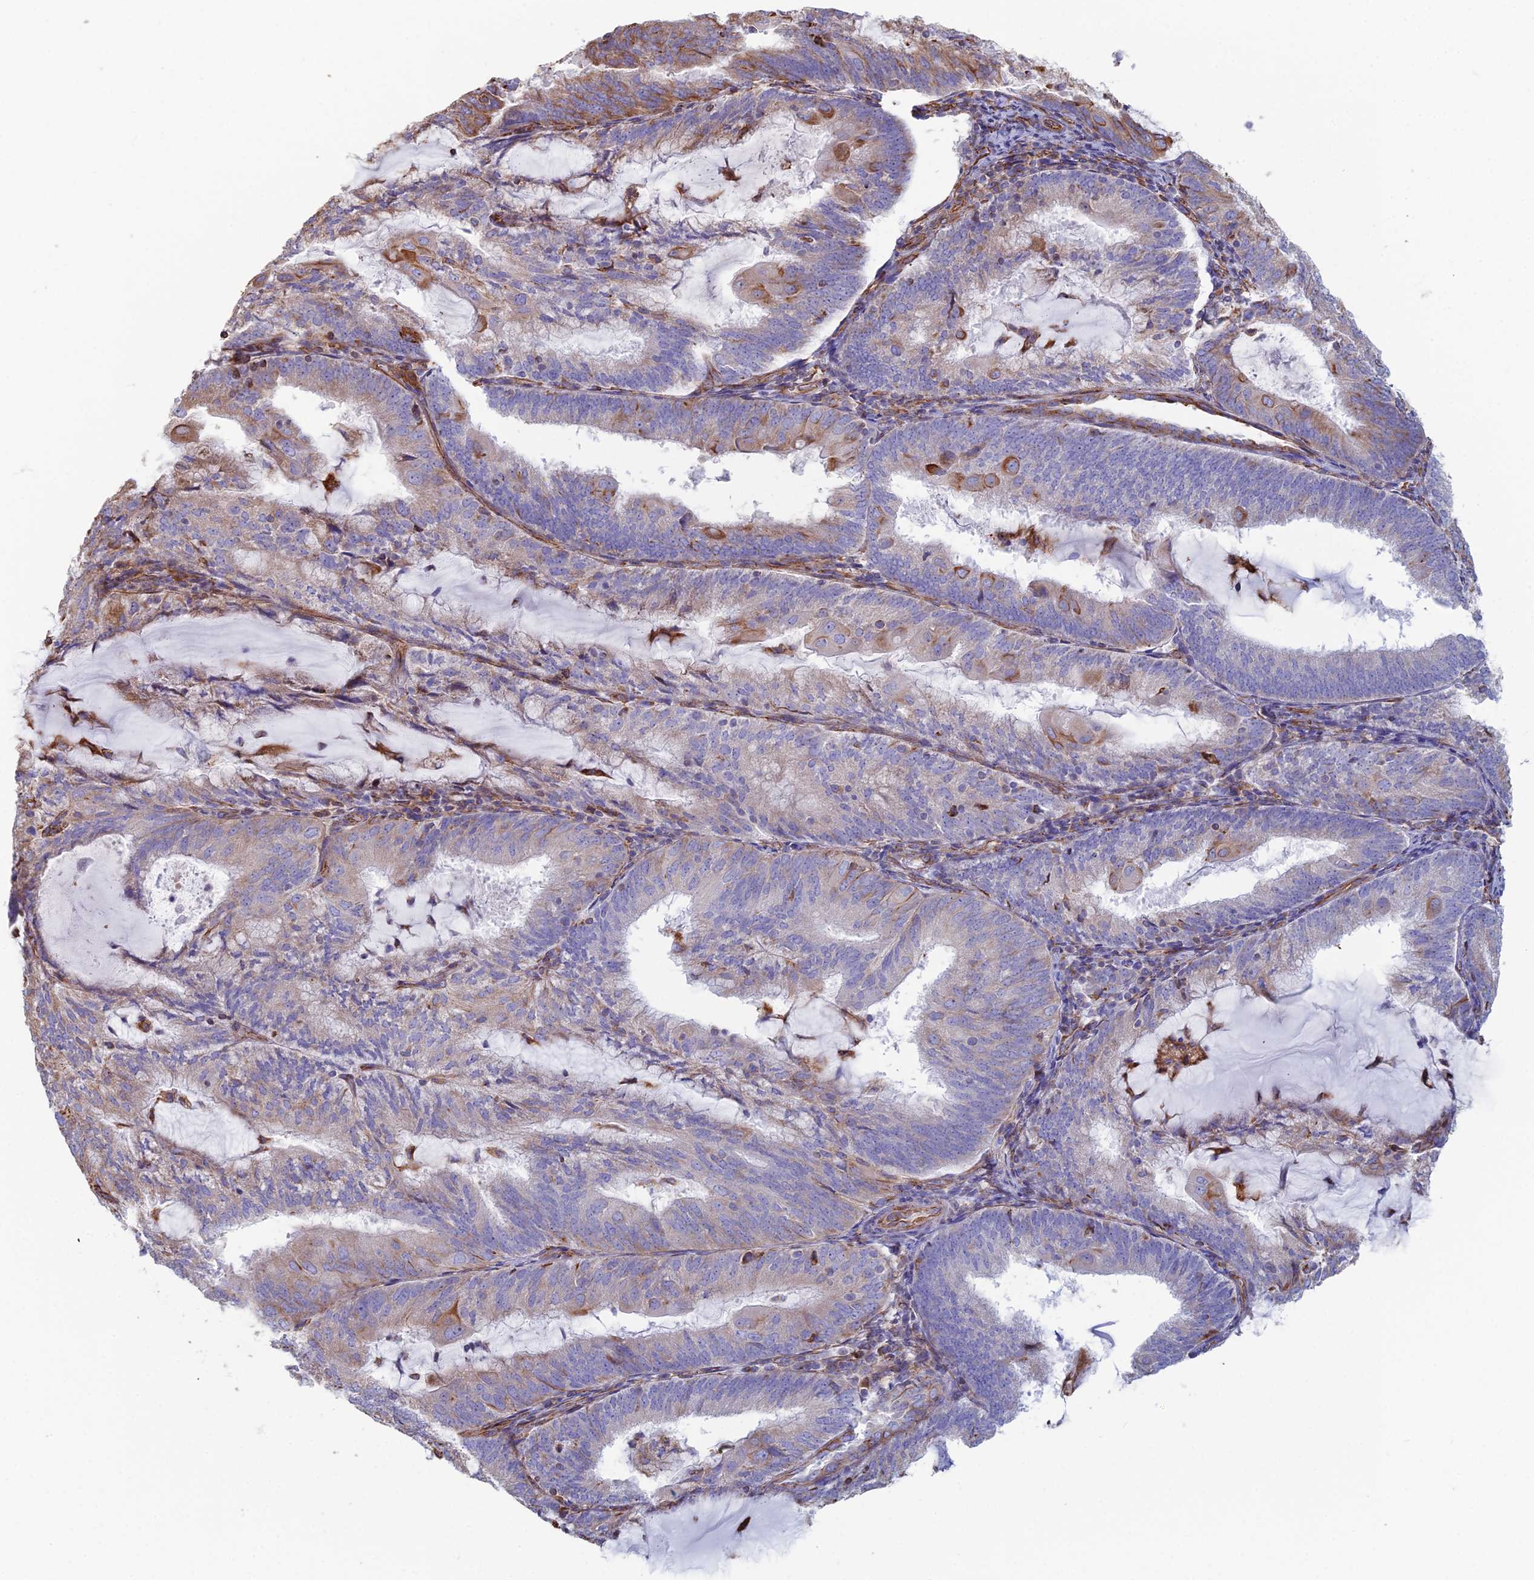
{"staining": {"intensity": "moderate", "quantity": "<25%", "location": "cytoplasmic/membranous"}, "tissue": "endometrial cancer", "cell_type": "Tumor cells", "image_type": "cancer", "snomed": [{"axis": "morphology", "description": "Adenocarcinoma, NOS"}, {"axis": "topography", "description": "Endometrium"}], "caption": "Tumor cells show low levels of moderate cytoplasmic/membranous staining in approximately <25% of cells in endometrial cancer (adenocarcinoma).", "gene": "CLVS2", "patient": {"sex": "female", "age": 81}}